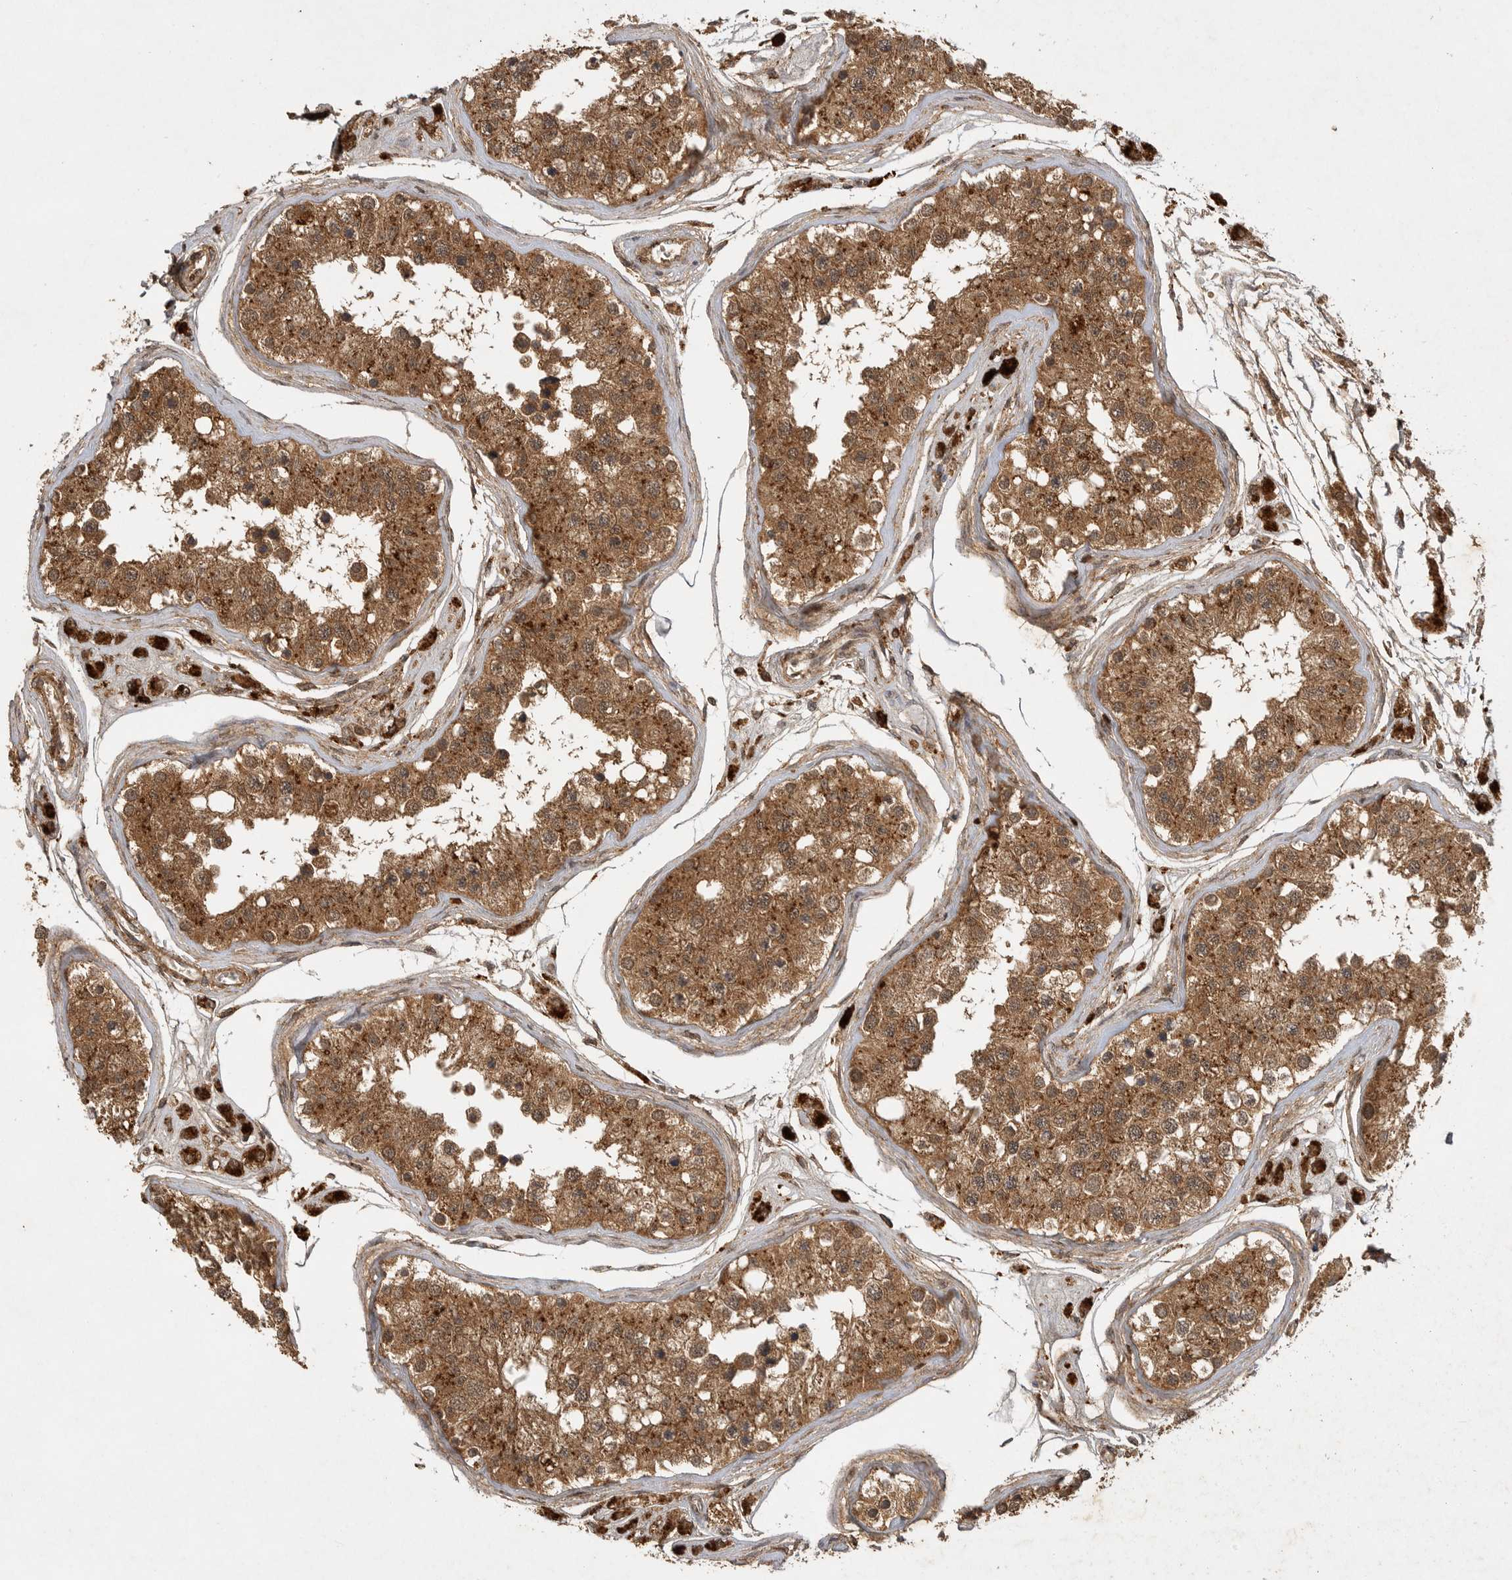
{"staining": {"intensity": "moderate", "quantity": ">75%", "location": "nuclear"}, "tissue": "testis", "cell_type": "Cells in seminiferous ducts", "image_type": "normal", "snomed": [{"axis": "morphology", "description": "Normal tissue, NOS"}, {"axis": "morphology", "description": "Adenocarcinoma, metastatic, NOS"}, {"axis": "topography", "description": "Testis"}], "caption": "Testis stained with DAB immunohistochemistry displays medium levels of moderate nuclear expression in about >75% of cells in seminiferous ducts.", "gene": "ICOSLG", "patient": {"sex": "male", "age": 26}}